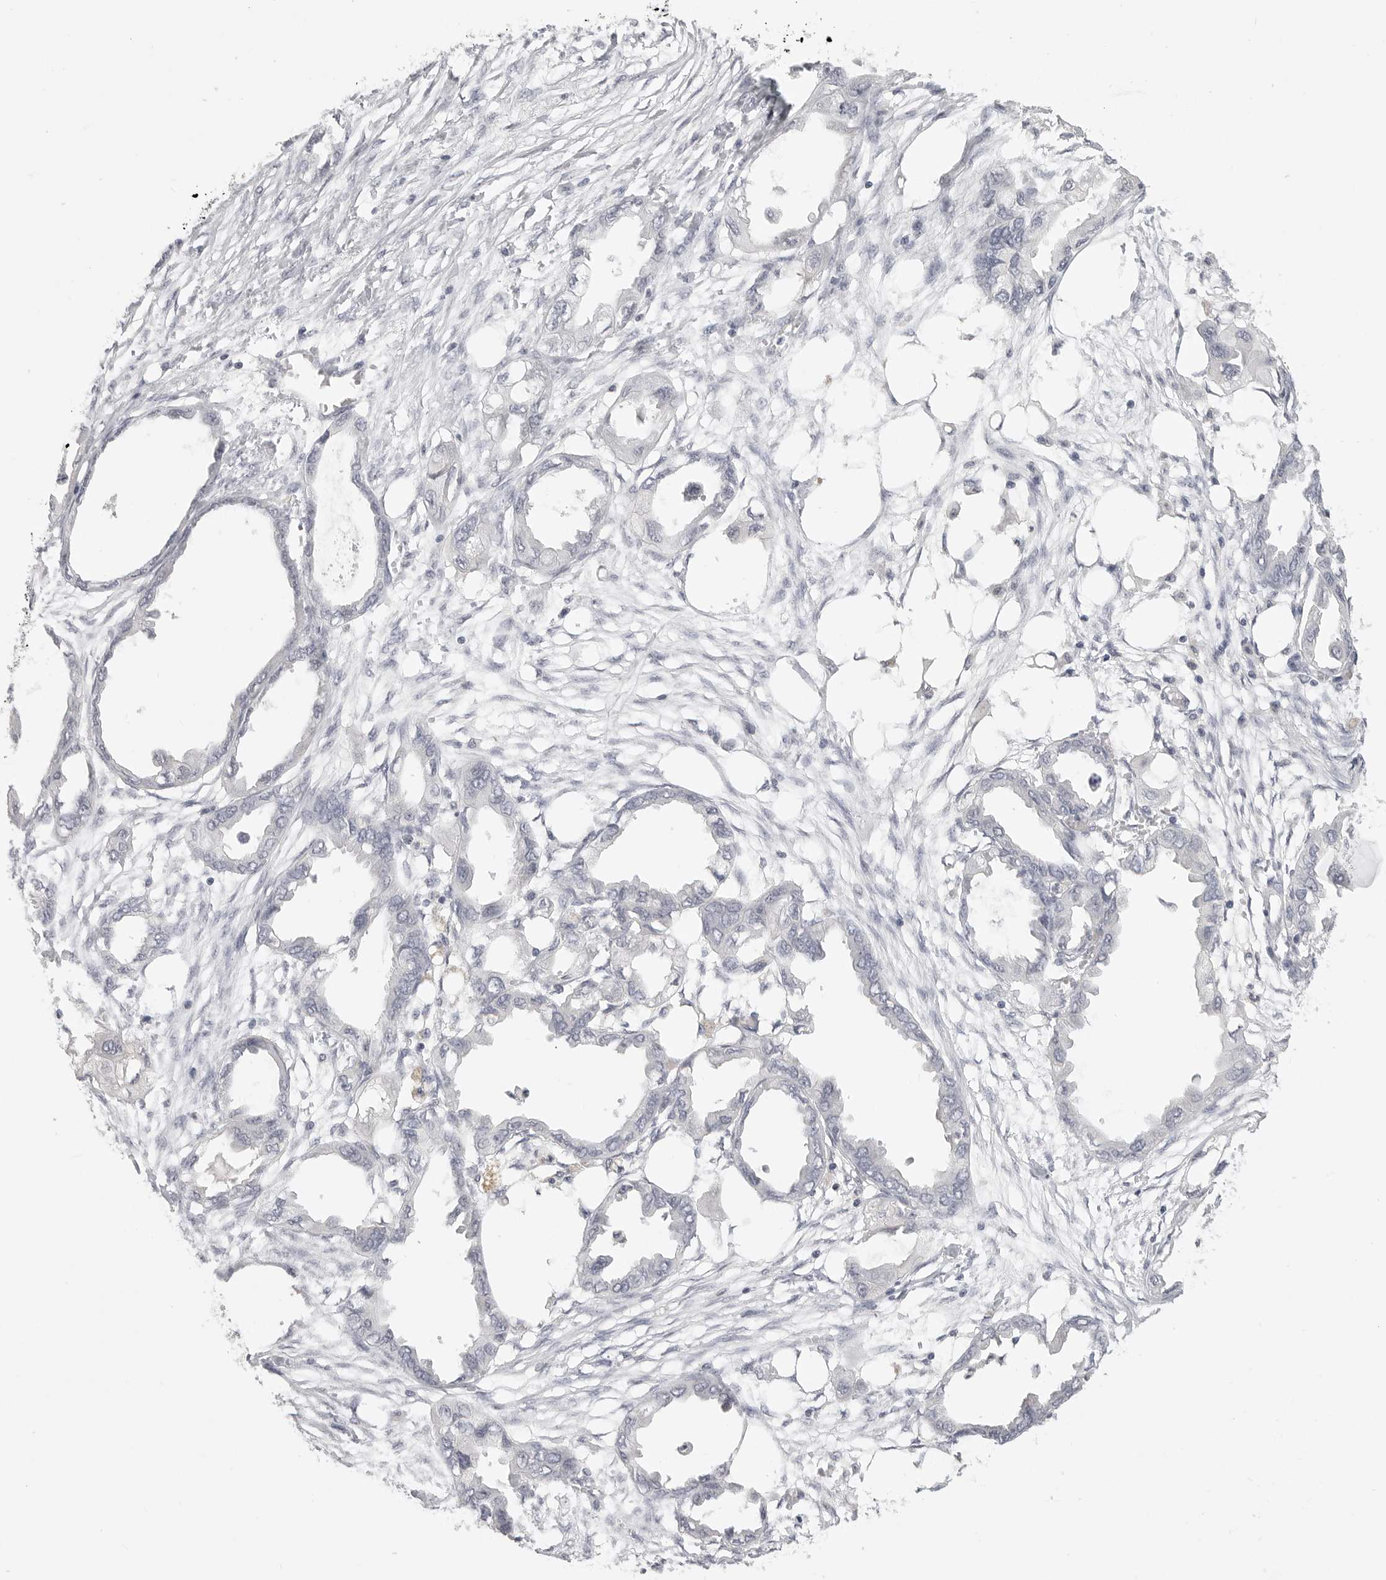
{"staining": {"intensity": "negative", "quantity": "none", "location": "none"}, "tissue": "endometrial cancer", "cell_type": "Tumor cells", "image_type": "cancer", "snomed": [{"axis": "morphology", "description": "Adenocarcinoma, NOS"}, {"axis": "morphology", "description": "Adenocarcinoma, metastatic, NOS"}, {"axis": "topography", "description": "Adipose tissue"}, {"axis": "topography", "description": "Endometrium"}], "caption": "An immunohistochemistry photomicrograph of endometrial cancer (adenocarcinoma) is shown. There is no staining in tumor cells of endometrial cancer (adenocarcinoma).", "gene": "HMGCS2", "patient": {"sex": "female", "age": 67}}